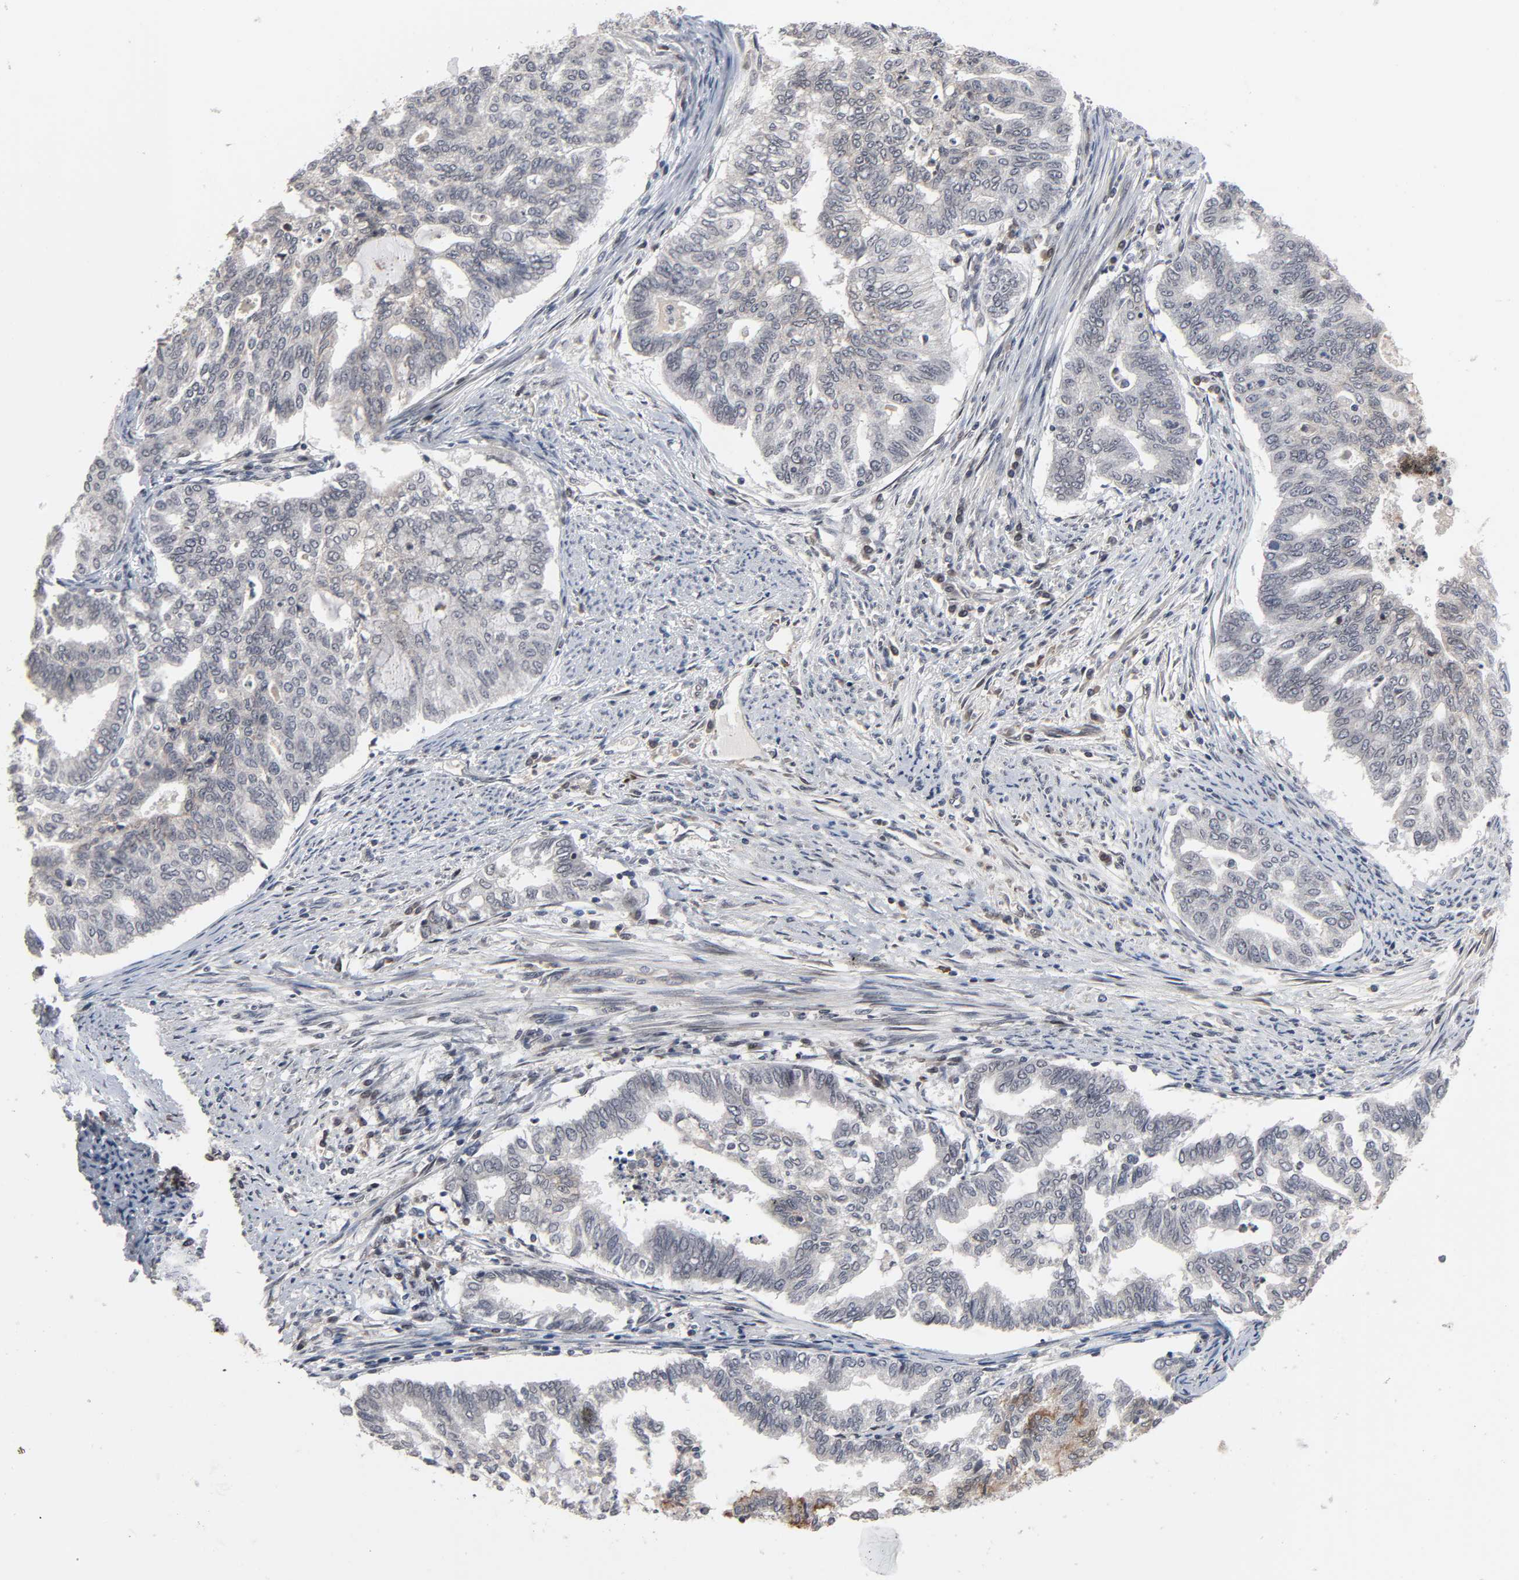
{"staining": {"intensity": "weak", "quantity": "<25%", "location": "cytoplasmic/membranous"}, "tissue": "endometrial cancer", "cell_type": "Tumor cells", "image_type": "cancer", "snomed": [{"axis": "morphology", "description": "Adenocarcinoma, NOS"}, {"axis": "topography", "description": "Endometrium"}], "caption": "This is an IHC photomicrograph of adenocarcinoma (endometrial). There is no staining in tumor cells.", "gene": "CCDC175", "patient": {"sex": "female", "age": 79}}